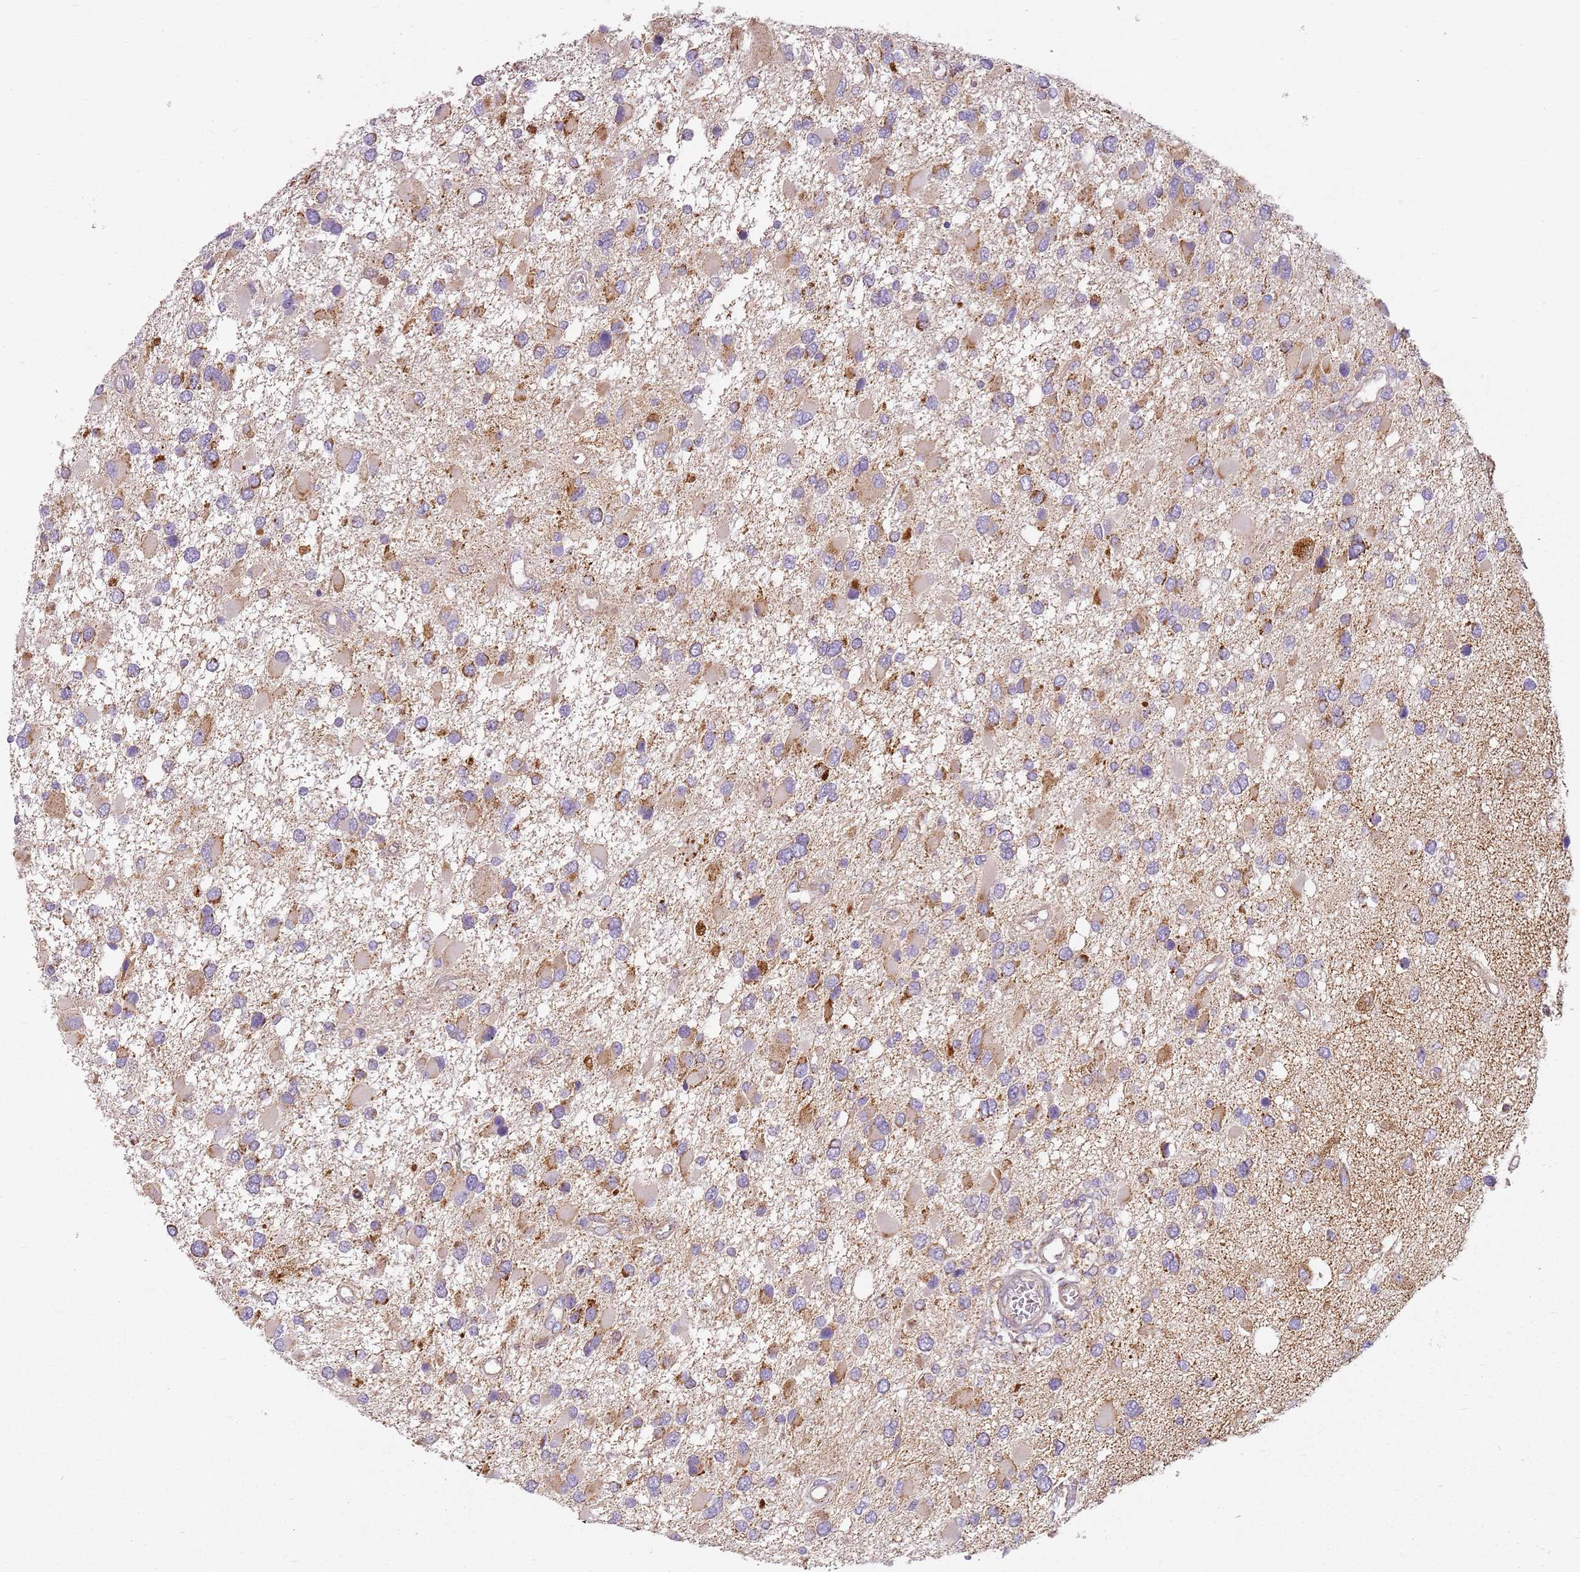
{"staining": {"intensity": "moderate", "quantity": "<25%", "location": "cytoplasmic/membranous"}, "tissue": "glioma", "cell_type": "Tumor cells", "image_type": "cancer", "snomed": [{"axis": "morphology", "description": "Glioma, malignant, High grade"}, {"axis": "topography", "description": "Brain"}], "caption": "The photomicrograph exhibits staining of glioma, revealing moderate cytoplasmic/membranous protein positivity (brown color) within tumor cells.", "gene": "TMEM200C", "patient": {"sex": "male", "age": 53}}